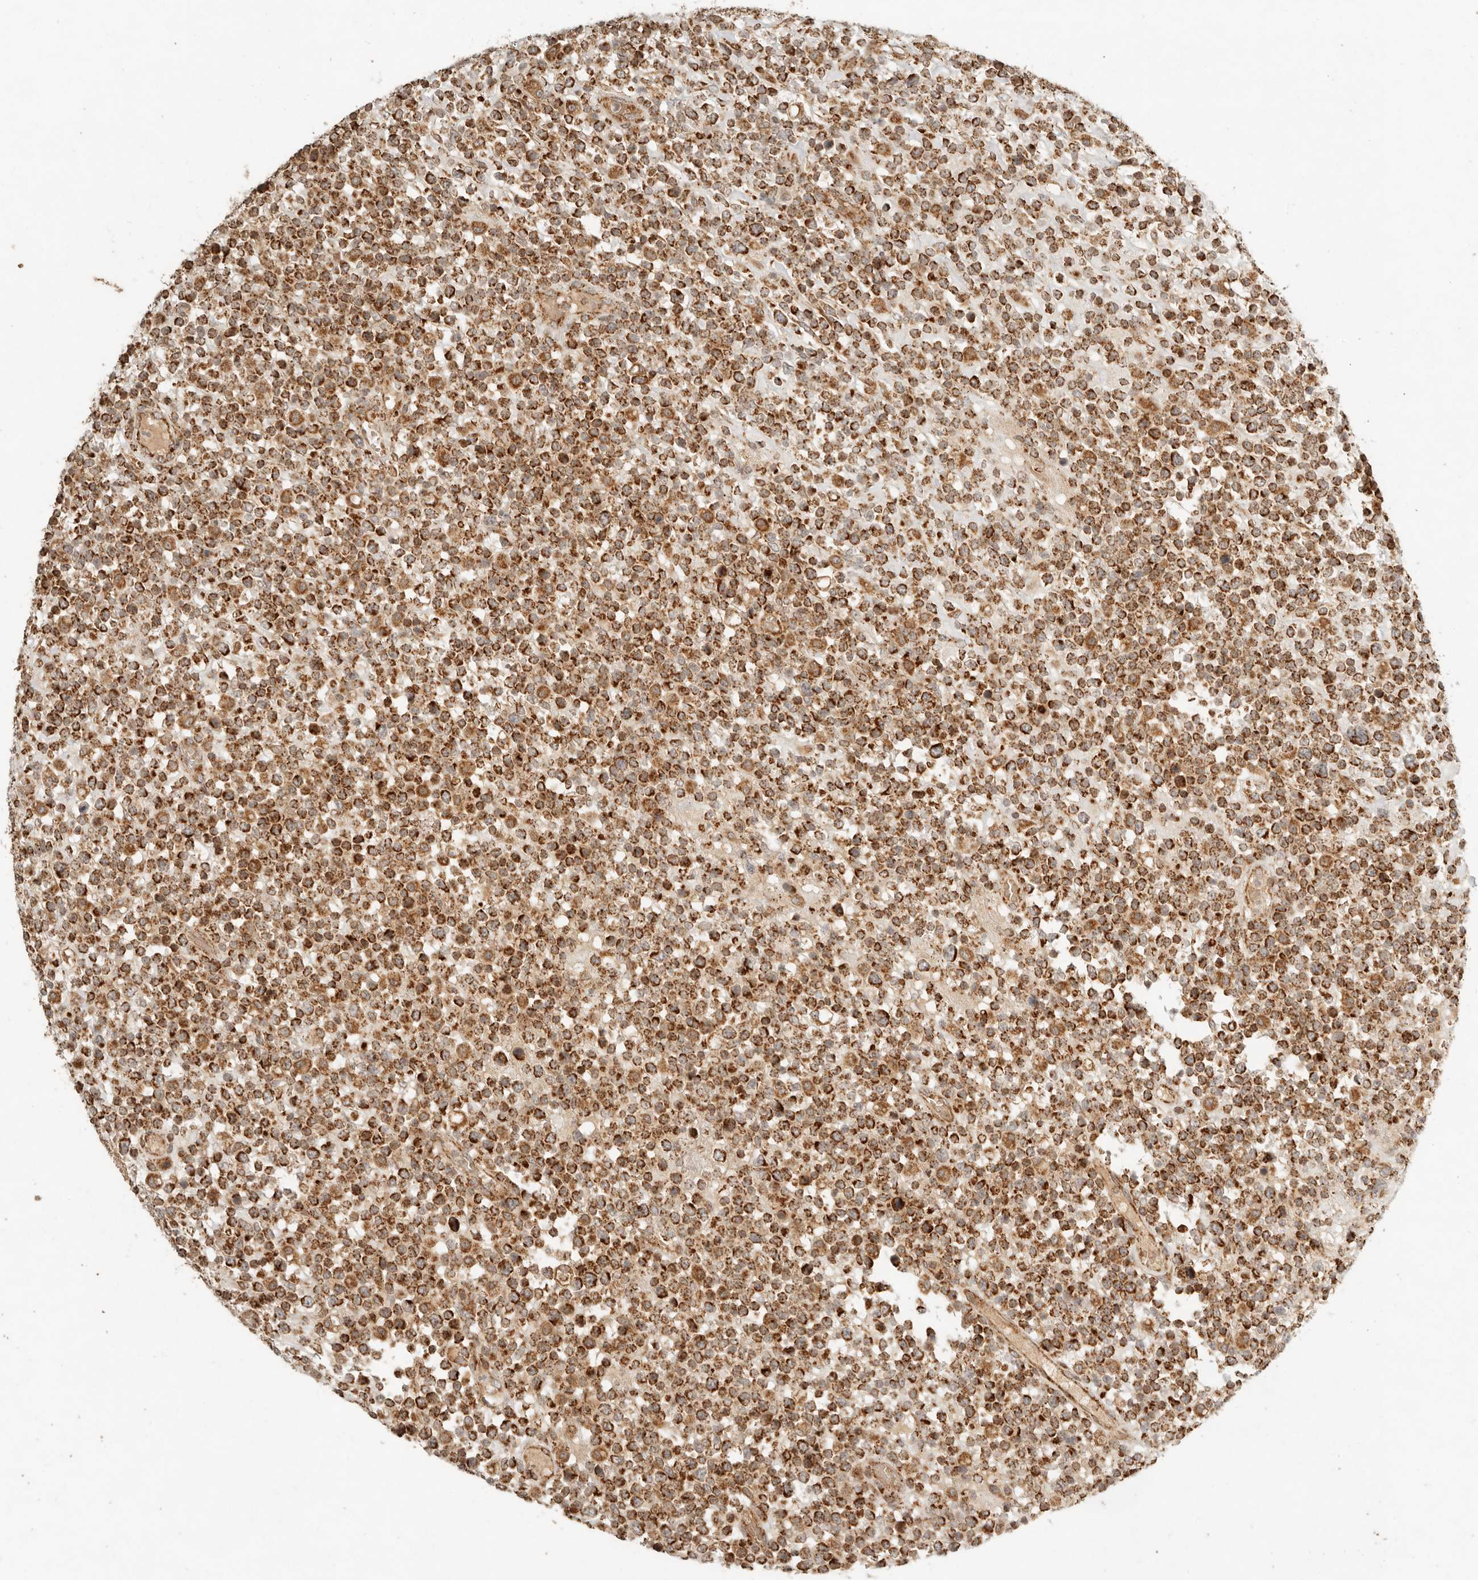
{"staining": {"intensity": "strong", "quantity": ">75%", "location": "cytoplasmic/membranous"}, "tissue": "lymphoma", "cell_type": "Tumor cells", "image_type": "cancer", "snomed": [{"axis": "morphology", "description": "Malignant lymphoma, non-Hodgkin's type, High grade"}, {"axis": "topography", "description": "Colon"}], "caption": "DAB immunohistochemical staining of human lymphoma demonstrates strong cytoplasmic/membranous protein staining in about >75% of tumor cells. (DAB (3,3'-diaminobenzidine) = brown stain, brightfield microscopy at high magnification).", "gene": "MRPL55", "patient": {"sex": "female", "age": 53}}